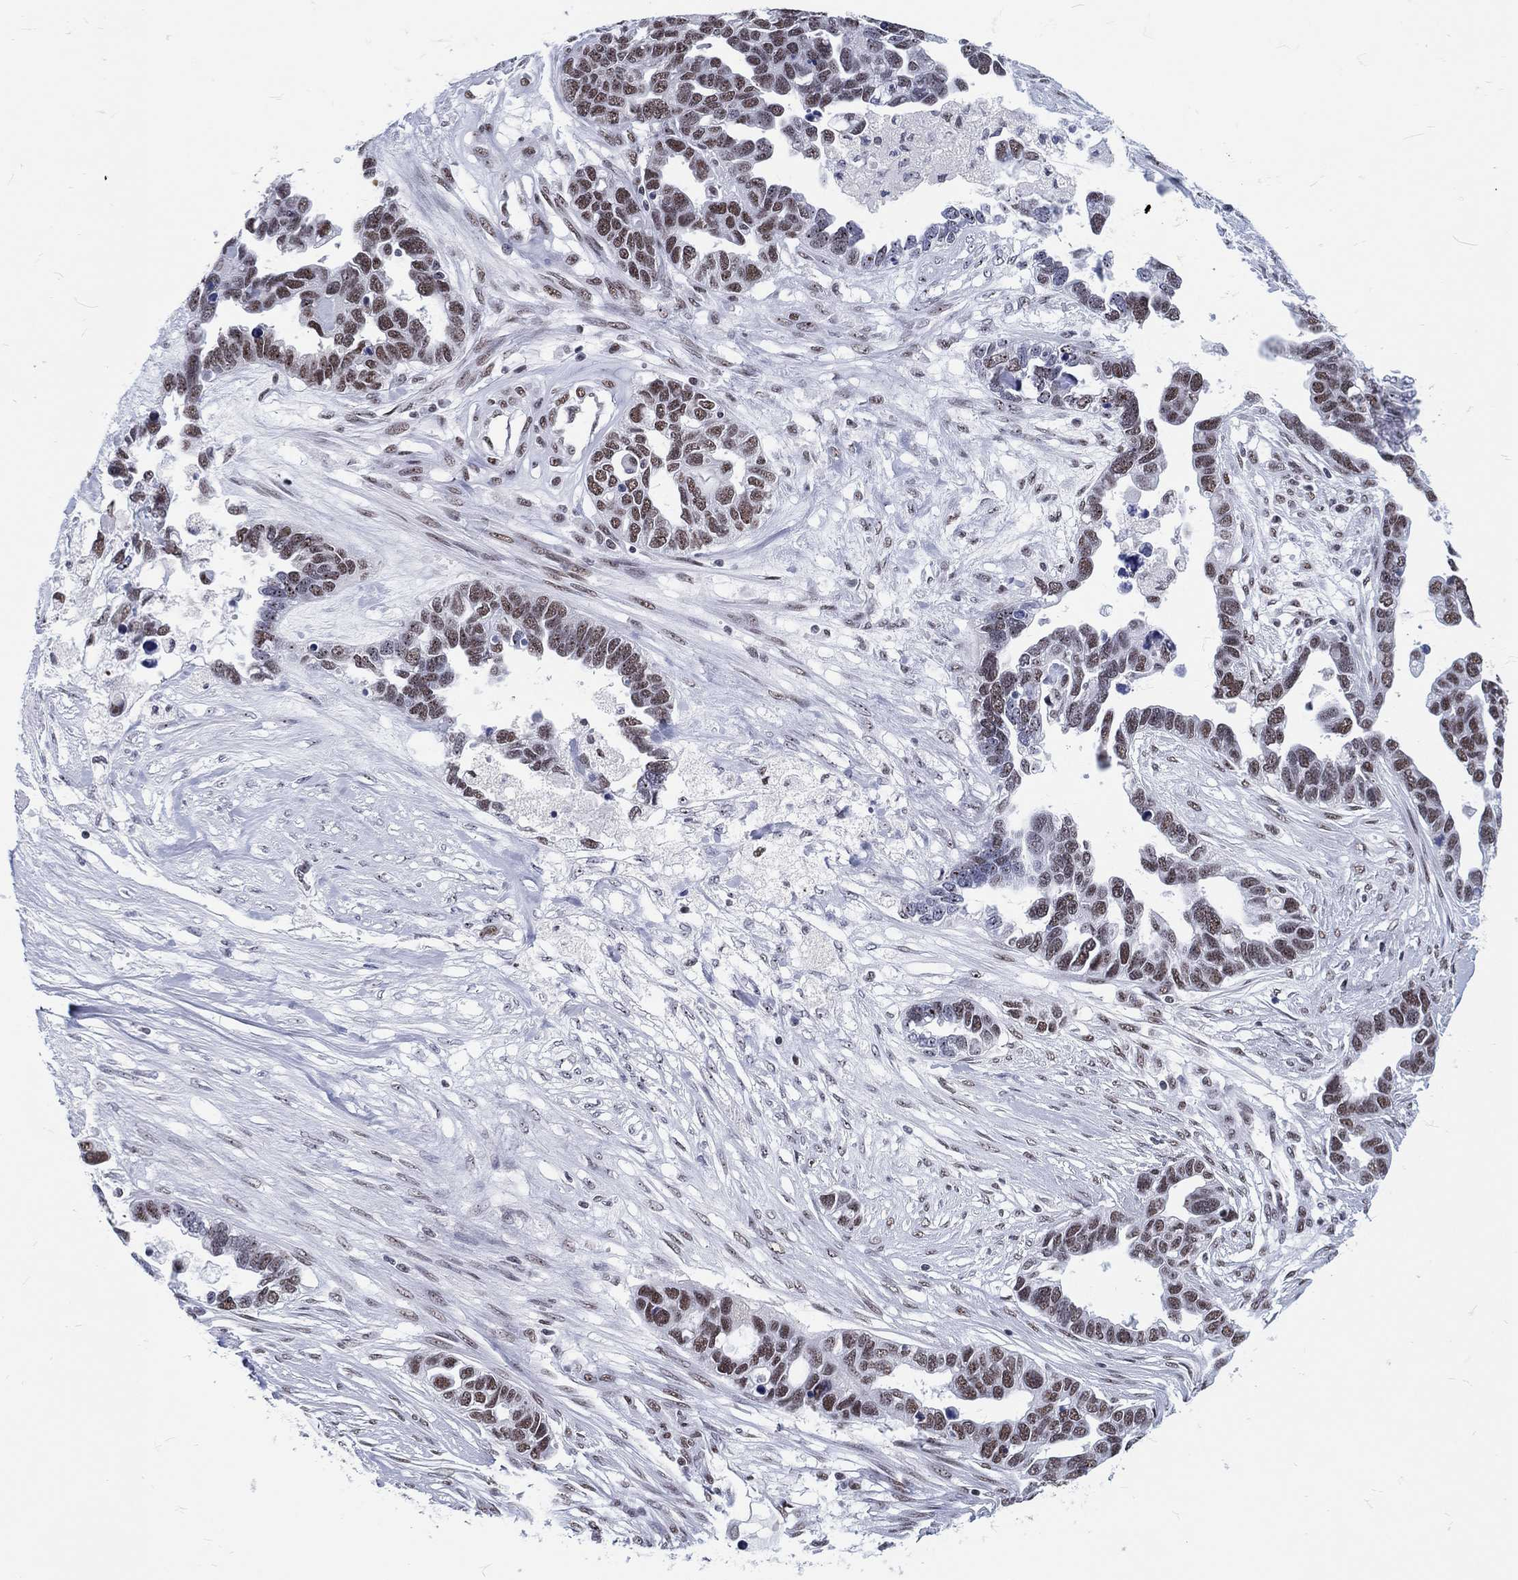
{"staining": {"intensity": "moderate", "quantity": "25%-75%", "location": "nuclear"}, "tissue": "ovarian cancer", "cell_type": "Tumor cells", "image_type": "cancer", "snomed": [{"axis": "morphology", "description": "Cystadenocarcinoma, serous, NOS"}, {"axis": "topography", "description": "Ovary"}], "caption": "A micrograph showing moderate nuclear positivity in approximately 25%-75% of tumor cells in ovarian serous cystadenocarcinoma, as visualized by brown immunohistochemical staining.", "gene": "MAPK8IP1", "patient": {"sex": "female", "age": 54}}